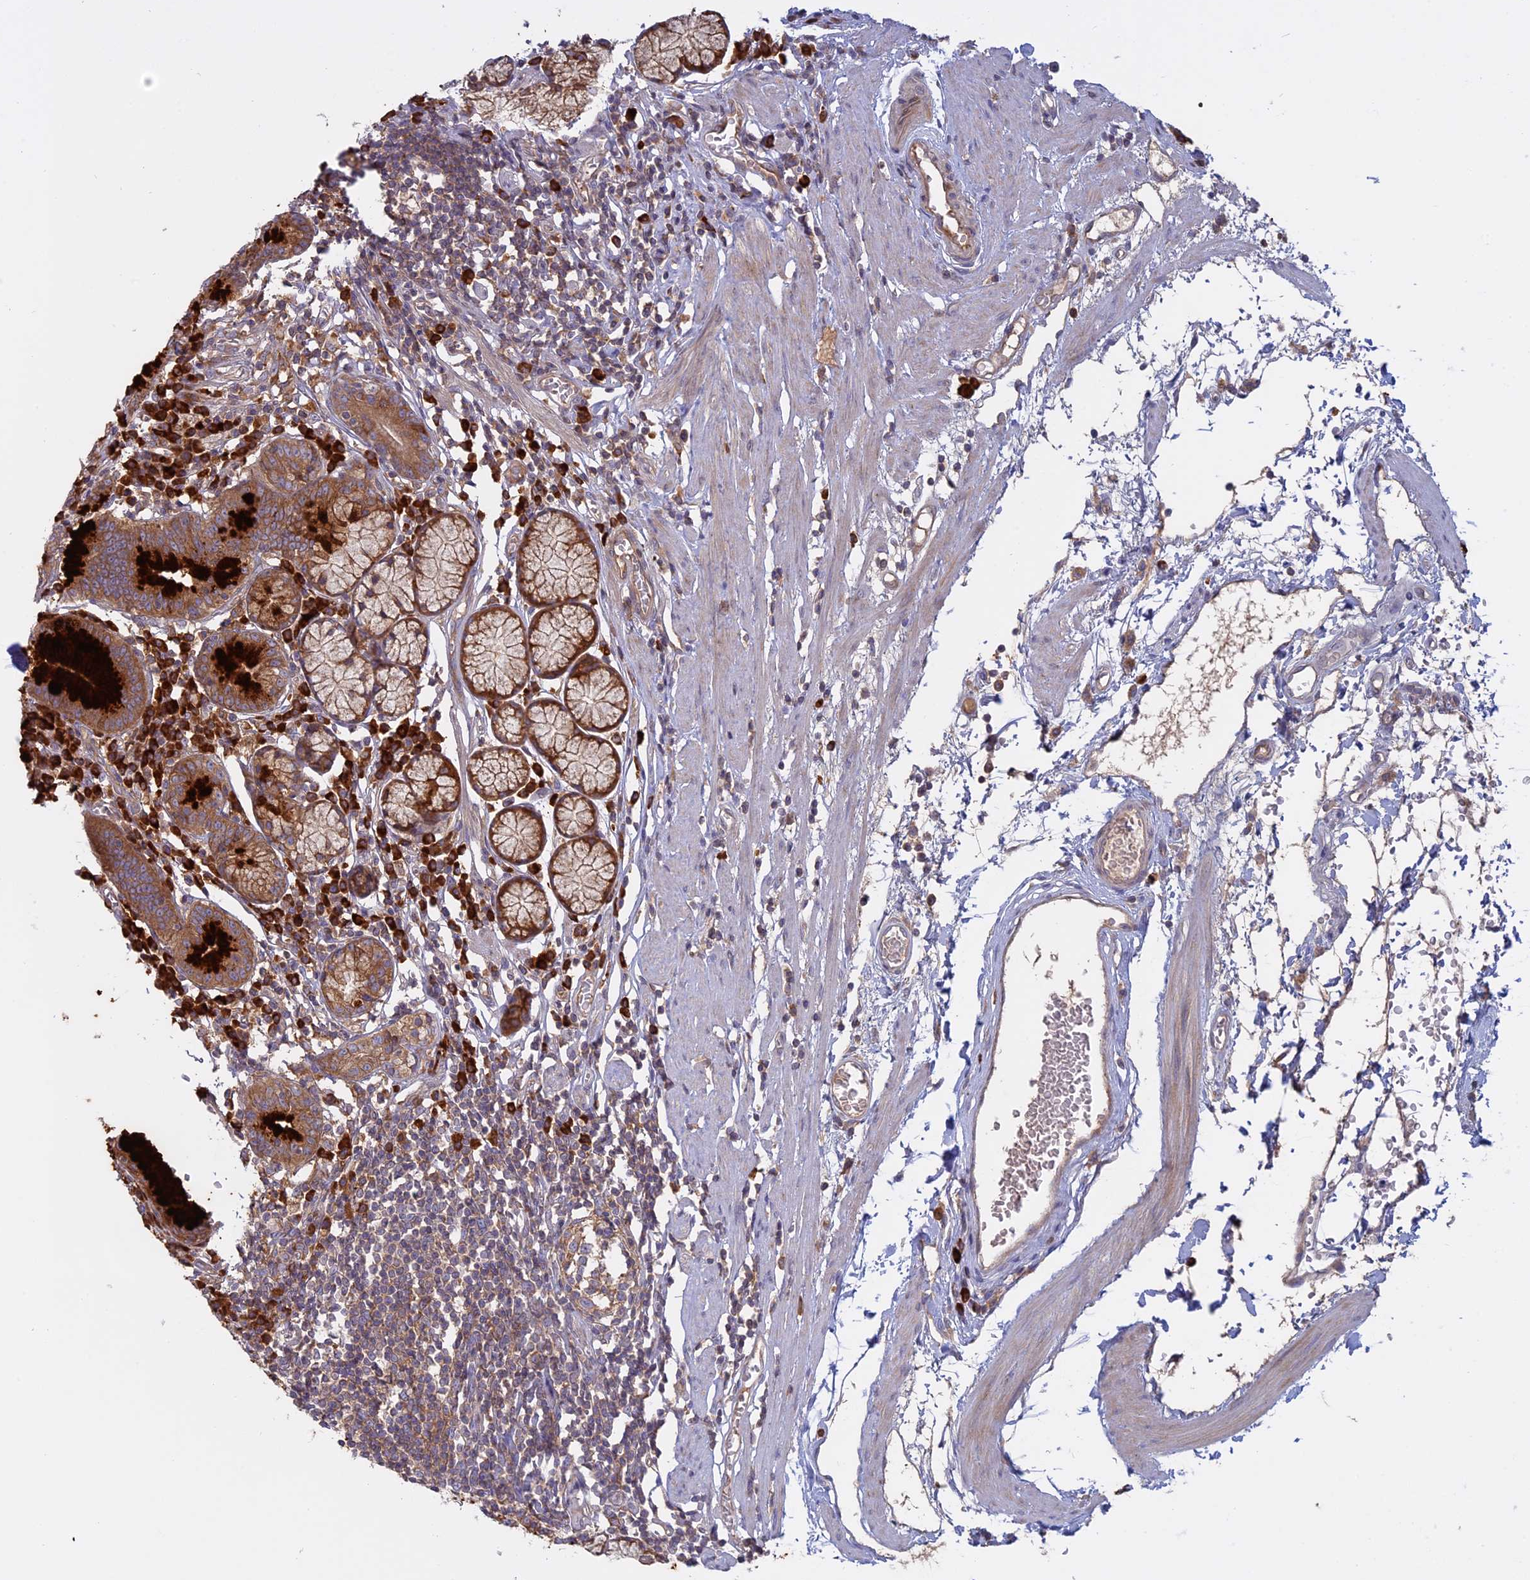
{"staining": {"intensity": "strong", "quantity": ">75%", "location": "cytoplasmic/membranous"}, "tissue": "stomach", "cell_type": "Glandular cells", "image_type": "normal", "snomed": [{"axis": "morphology", "description": "Normal tissue, NOS"}, {"axis": "topography", "description": "Stomach"}], "caption": "Immunohistochemistry (DAB) staining of benign stomach shows strong cytoplasmic/membranous protein staining in about >75% of glandular cells.", "gene": "TMEM208", "patient": {"sex": "male", "age": 55}}